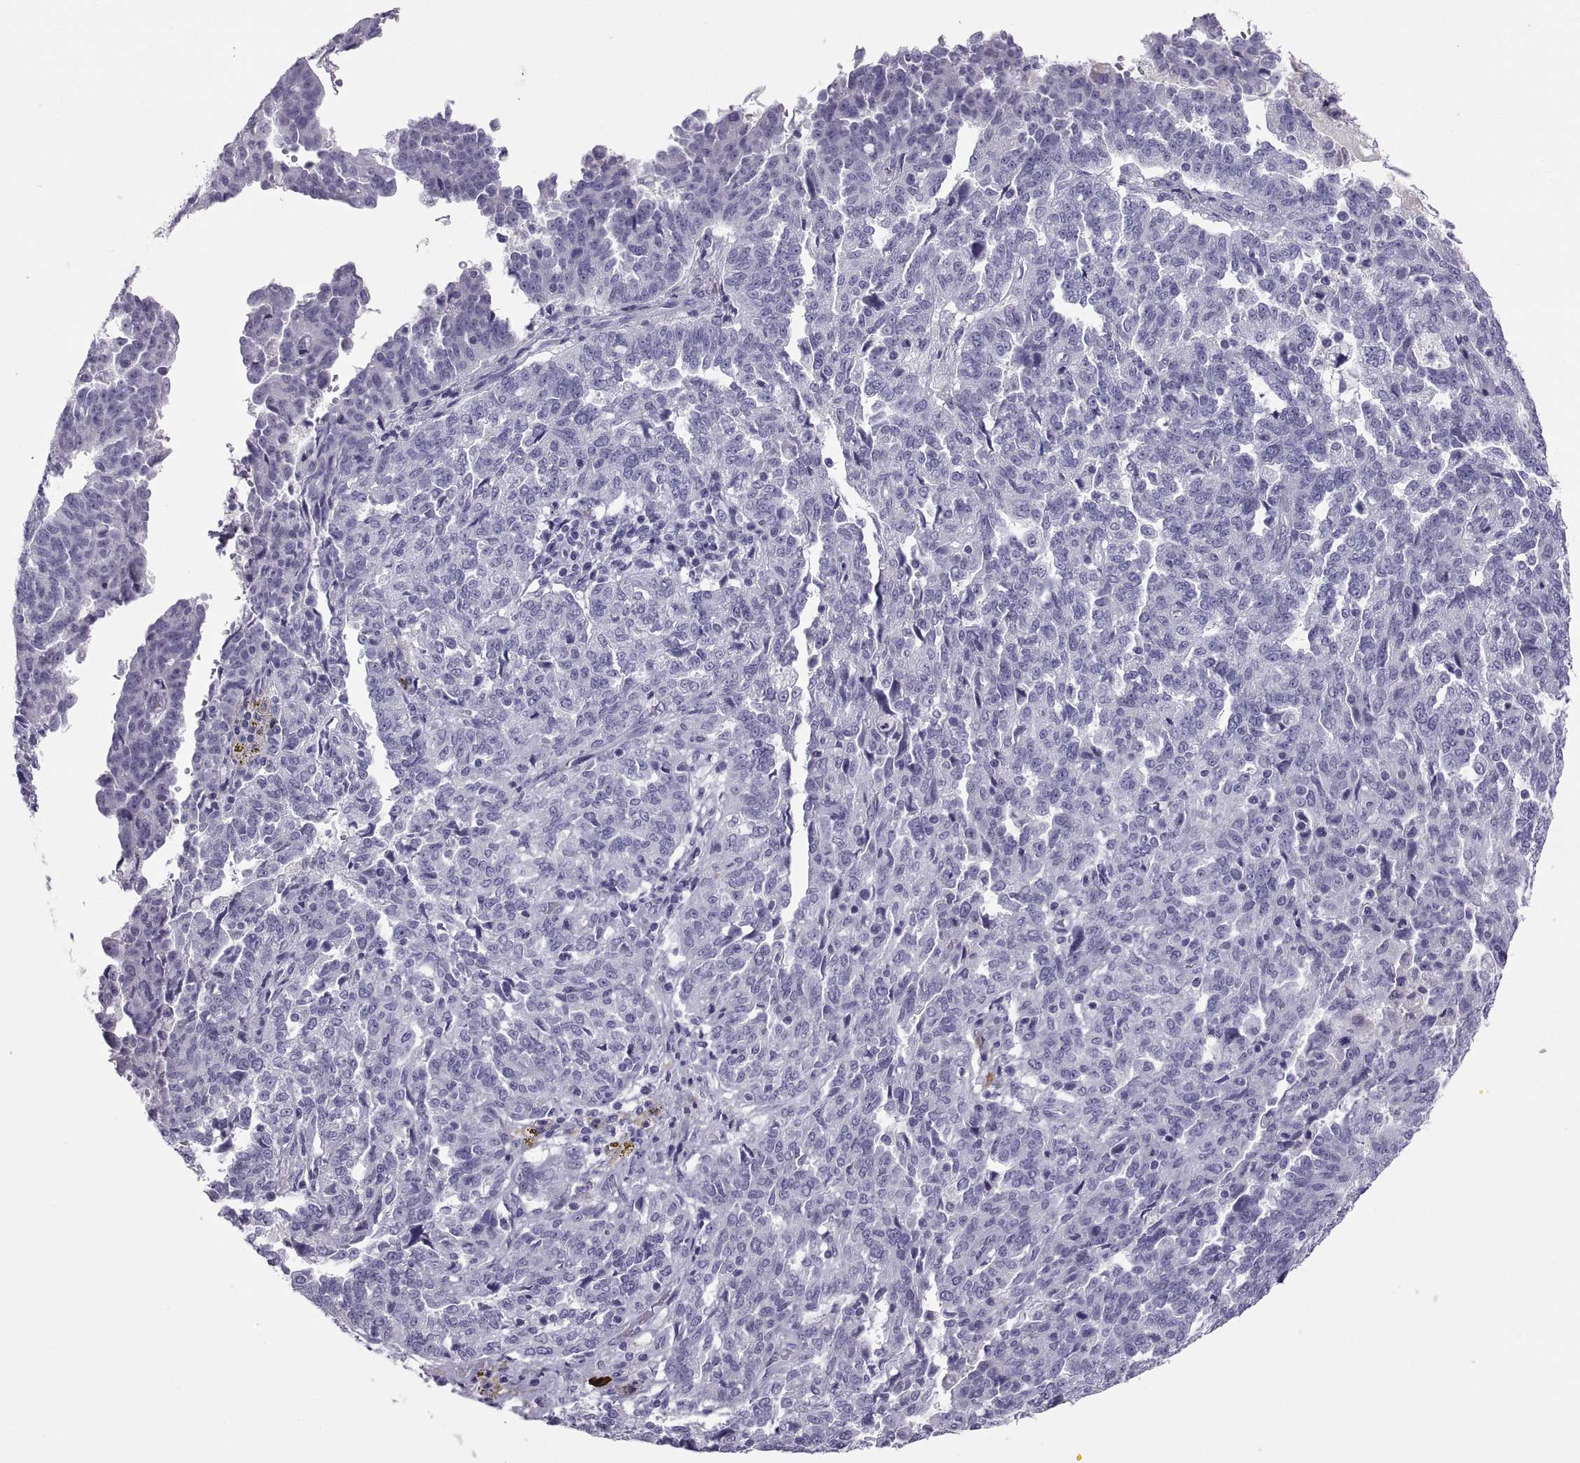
{"staining": {"intensity": "negative", "quantity": "none", "location": "none"}, "tissue": "ovarian cancer", "cell_type": "Tumor cells", "image_type": "cancer", "snomed": [{"axis": "morphology", "description": "Cystadenocarcinoma, serous, NOS"}, {"axis": "topography", "description": "Ovary"}], "caption": "Photomicrograph shows no protein expression in tumor cells of ovarian serous cystadenocarcinoma tissue.", "gene": "CT47A10", "patient": {"sex": "female", "age": 67}}